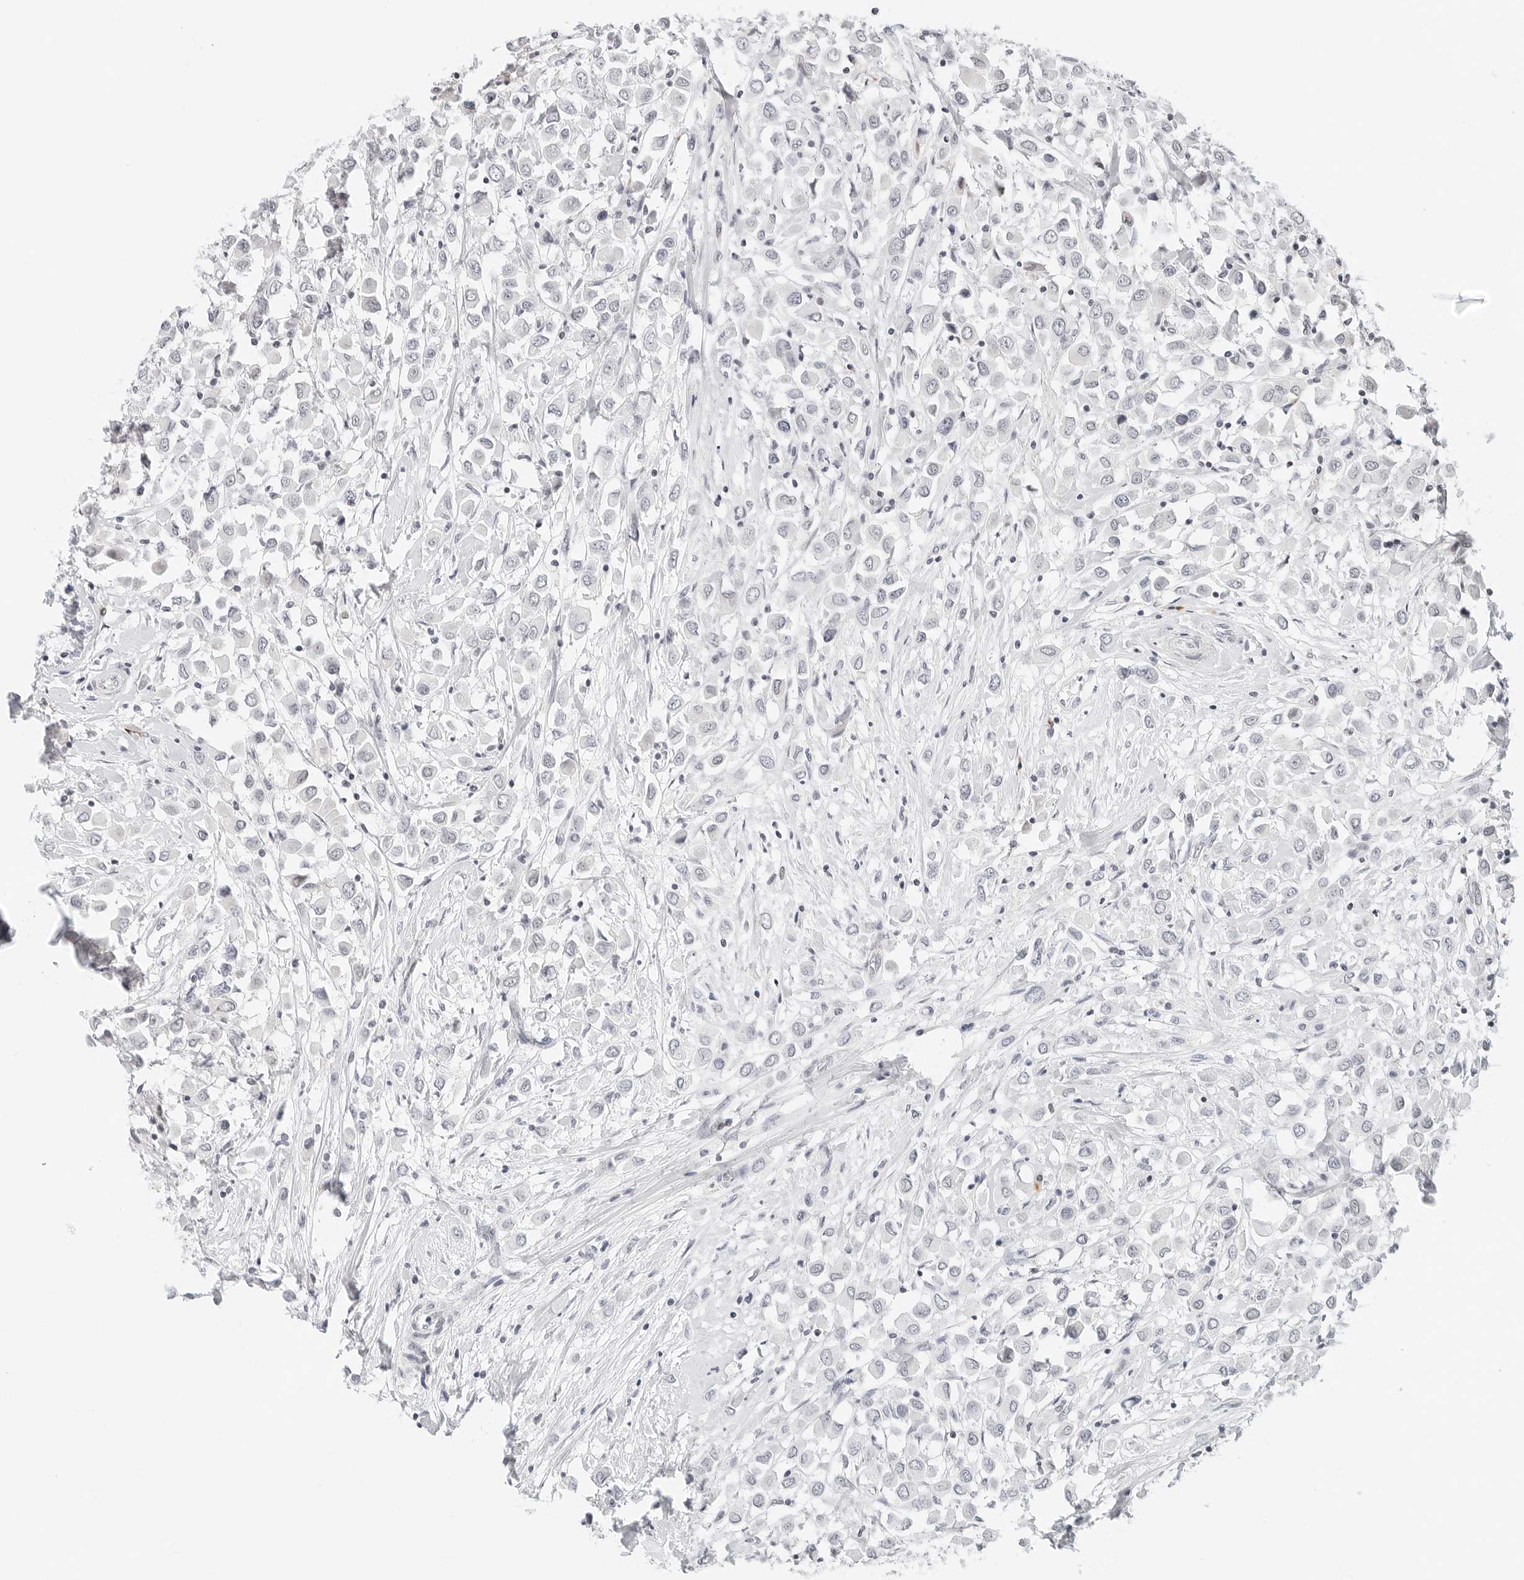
{"staining": {"intensity": "negative", "quantity": "none", "location": "none"}, "tissue": "breast cancer", "cell_type": "Tumor cells", "image_type": "cancer", "snomed": [{"axis": "morphology", "description": "Duct carcinoma"}, {"axis": "topography", "description": "Breast"}], "caption": "Infiltrating ductal carcinoma (breast) stained for a protein using immunohistochemistry (IHC) reveals no expression tumor cells.", "gene": "PARP10", "patient": {"sex": "female", "age": 61}}